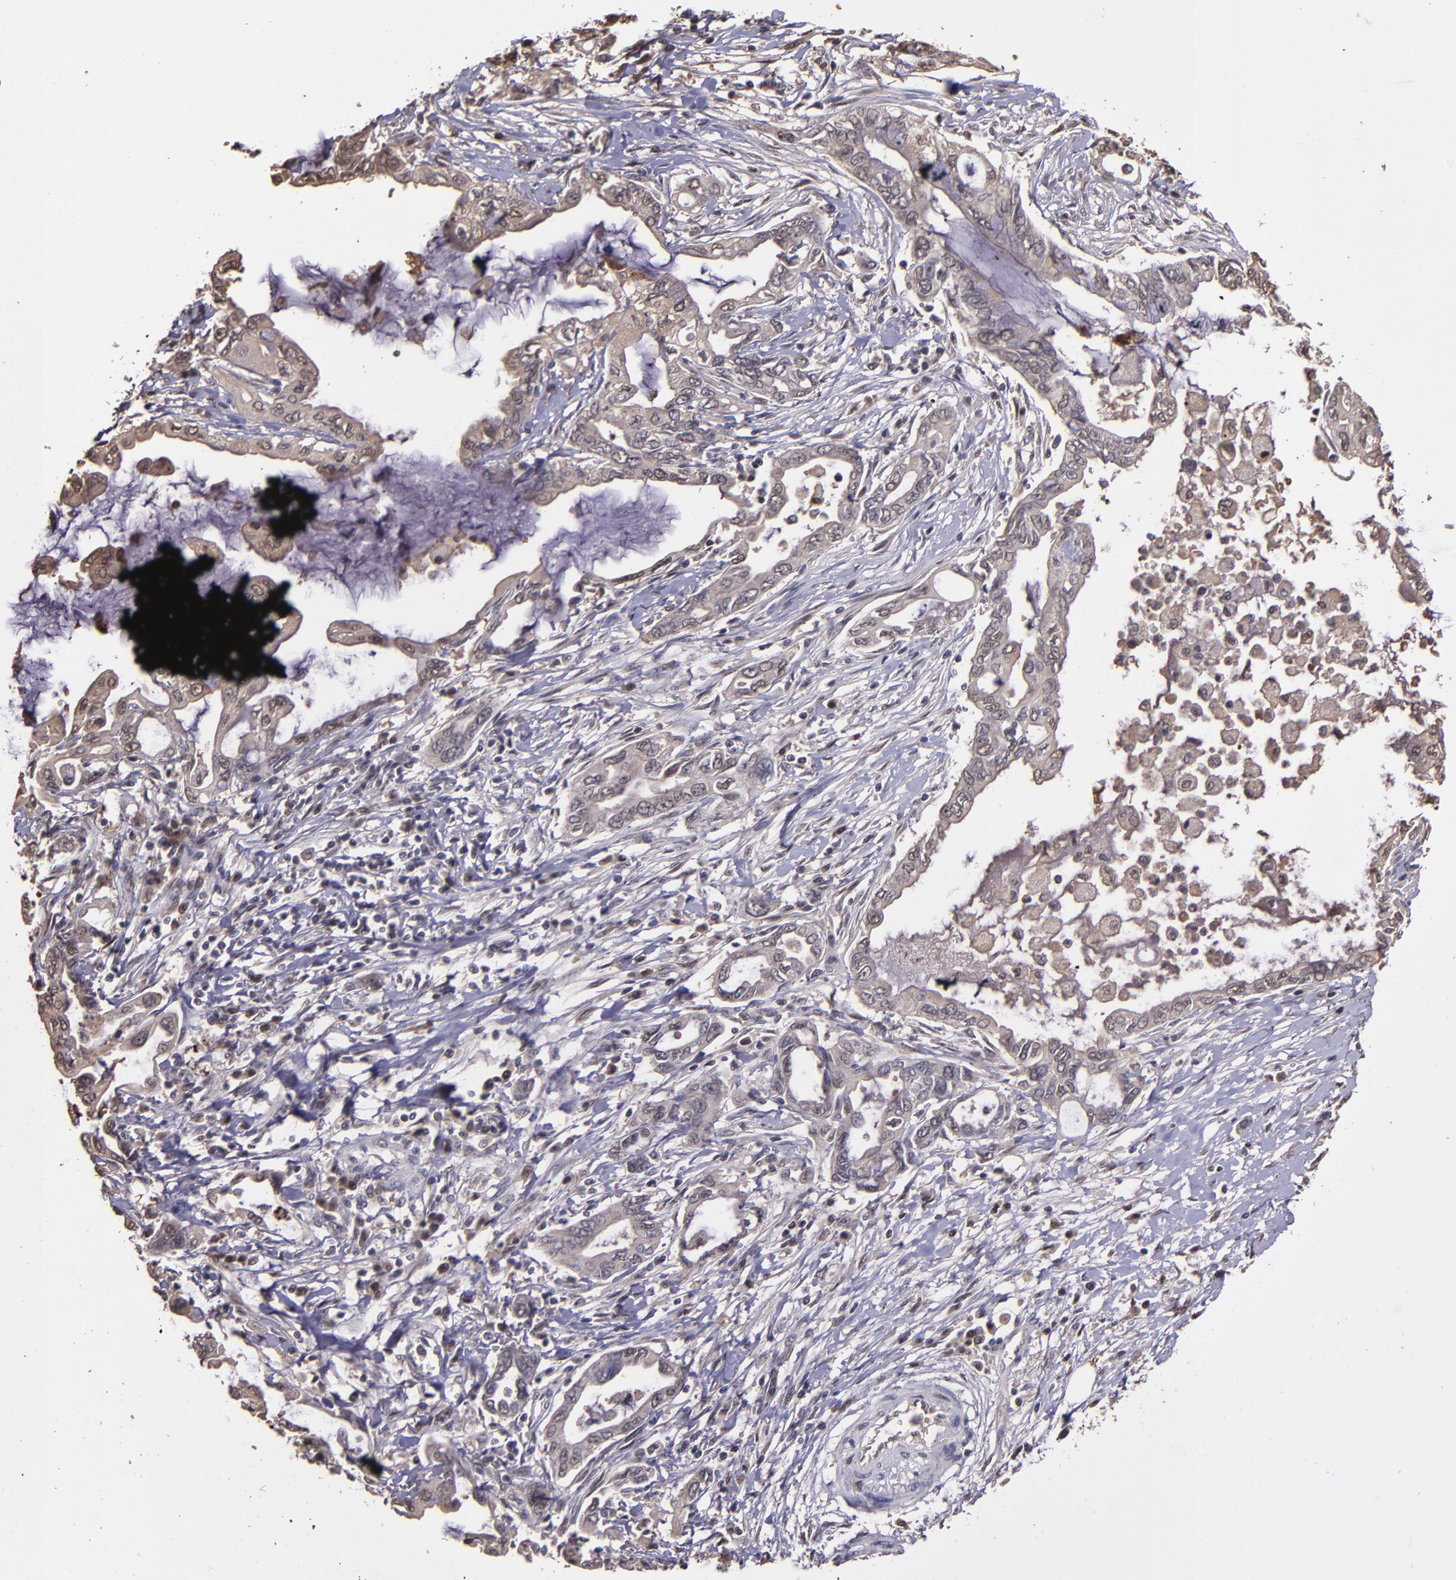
{"staining": {"intensity": "weak", "quantity": "<25%", "location": "cytoplasmic/membranous,nuclear"}, "tissue": "pancreatic cancer", "cell_type": "Tumor cells", "image_type": "cancer", "snomed": [{"axis": "morphology", "description": "Adenocarcinoma, NOS"}, {"axis": "topography", "description": "Pancreas"}], "caption": "IHC image of neoplastic tissue: human pancreatic adenocarcinoma stained with DAB reveals no significant protein expression in tumor cells.", "gene": "SERPINF2", "patient": {"sex": "female", "age": 57}}